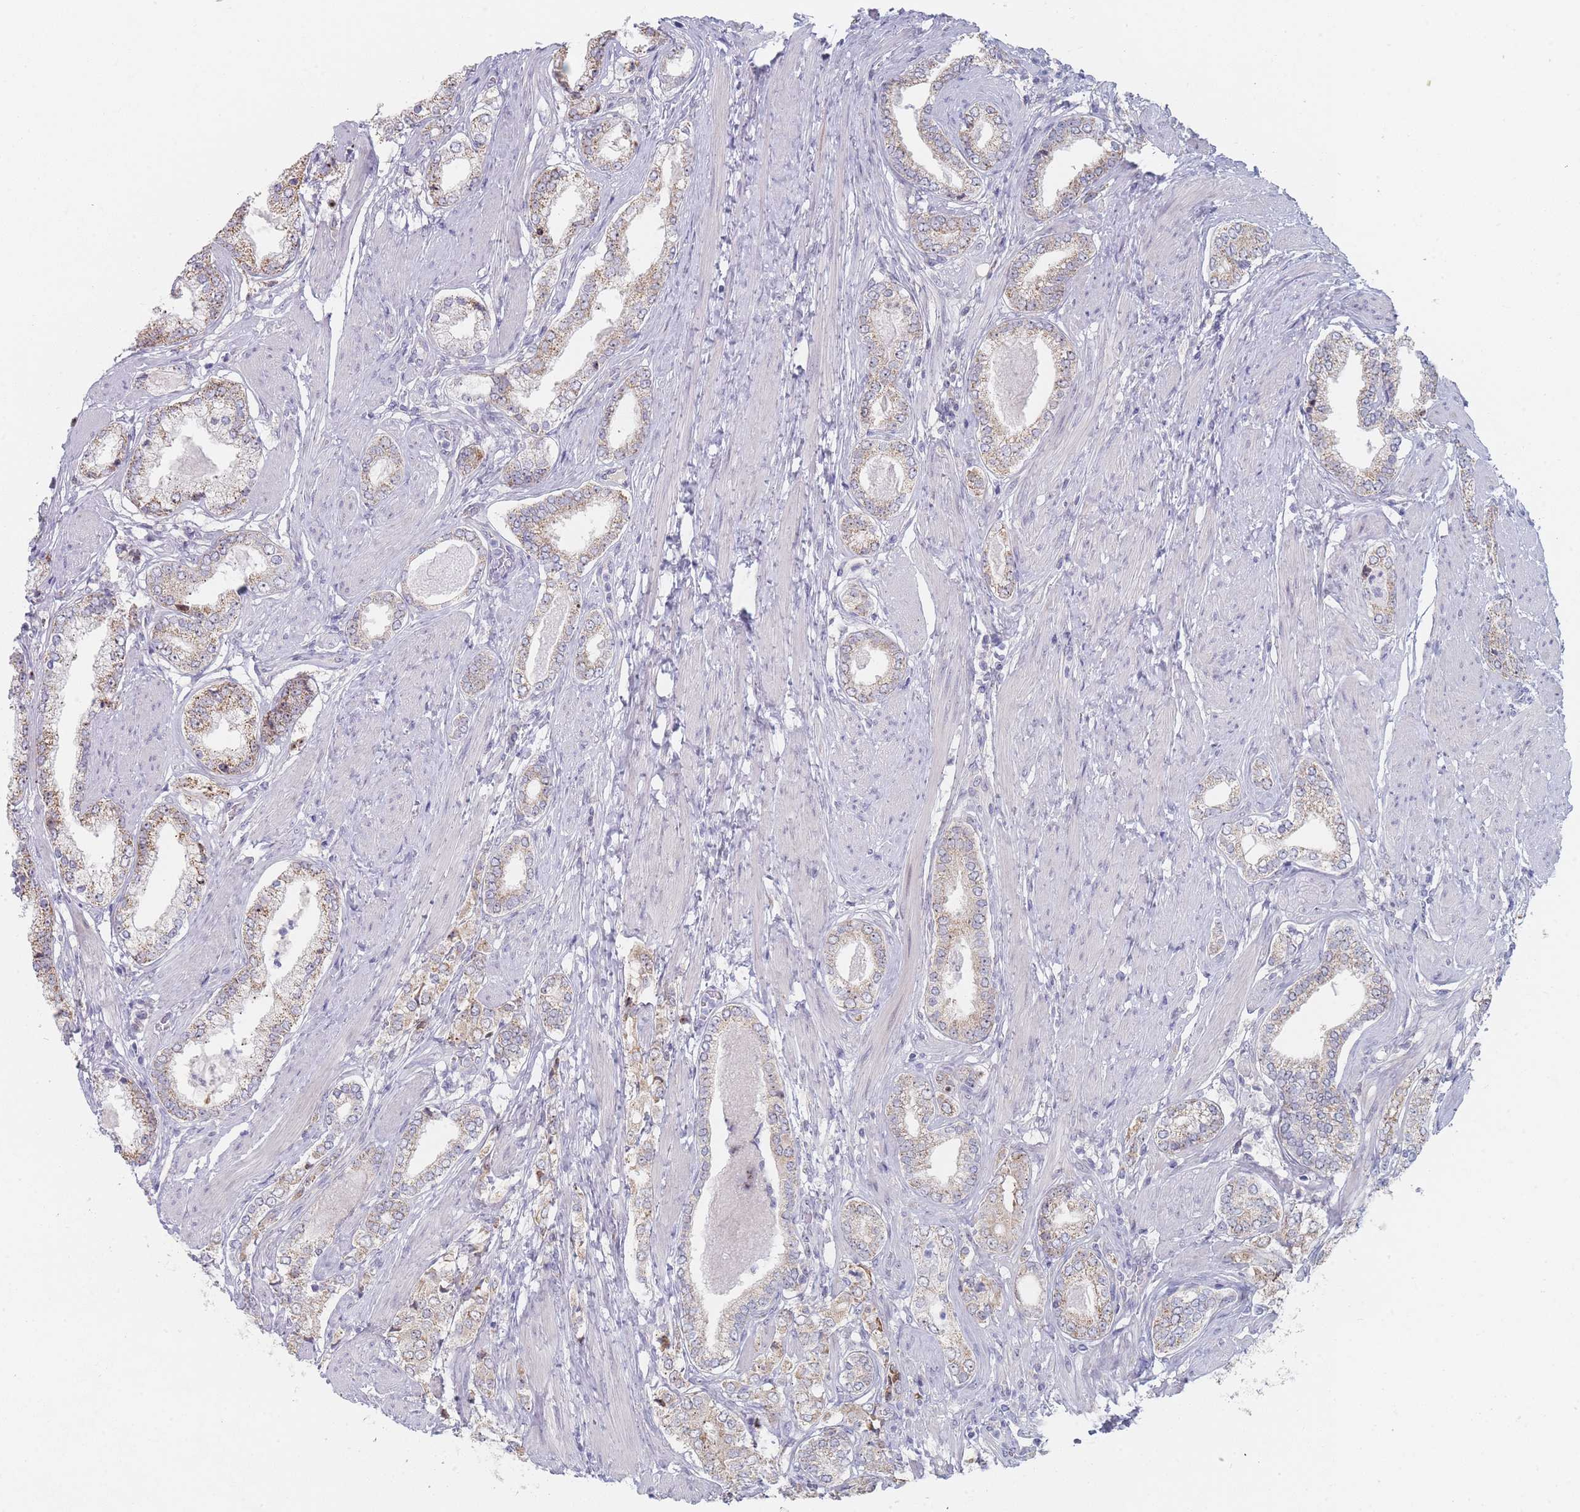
{"staining": {"intensity": "moderate", "quantity": "25%-75%", "location": "cytoplasmic/membranous"}, "tissue": "prostate cancer", "cell_type": "Tumor cells", "image_type": "cancer", "snomed": [{"axis": "morphology", "description": "Adenocarcinoma, High grade"}, {"axis": "topography", "description": "Prostate"}], "caption": "A medium amount of moderate cytoplasmic/membranous staining is present in about 25%-75% of tumor cells in prostate cancer (high-grade adenocarcinoma) tissue.", "gene": "RNF8", "patient": {"sex": "male", "age": 71}}